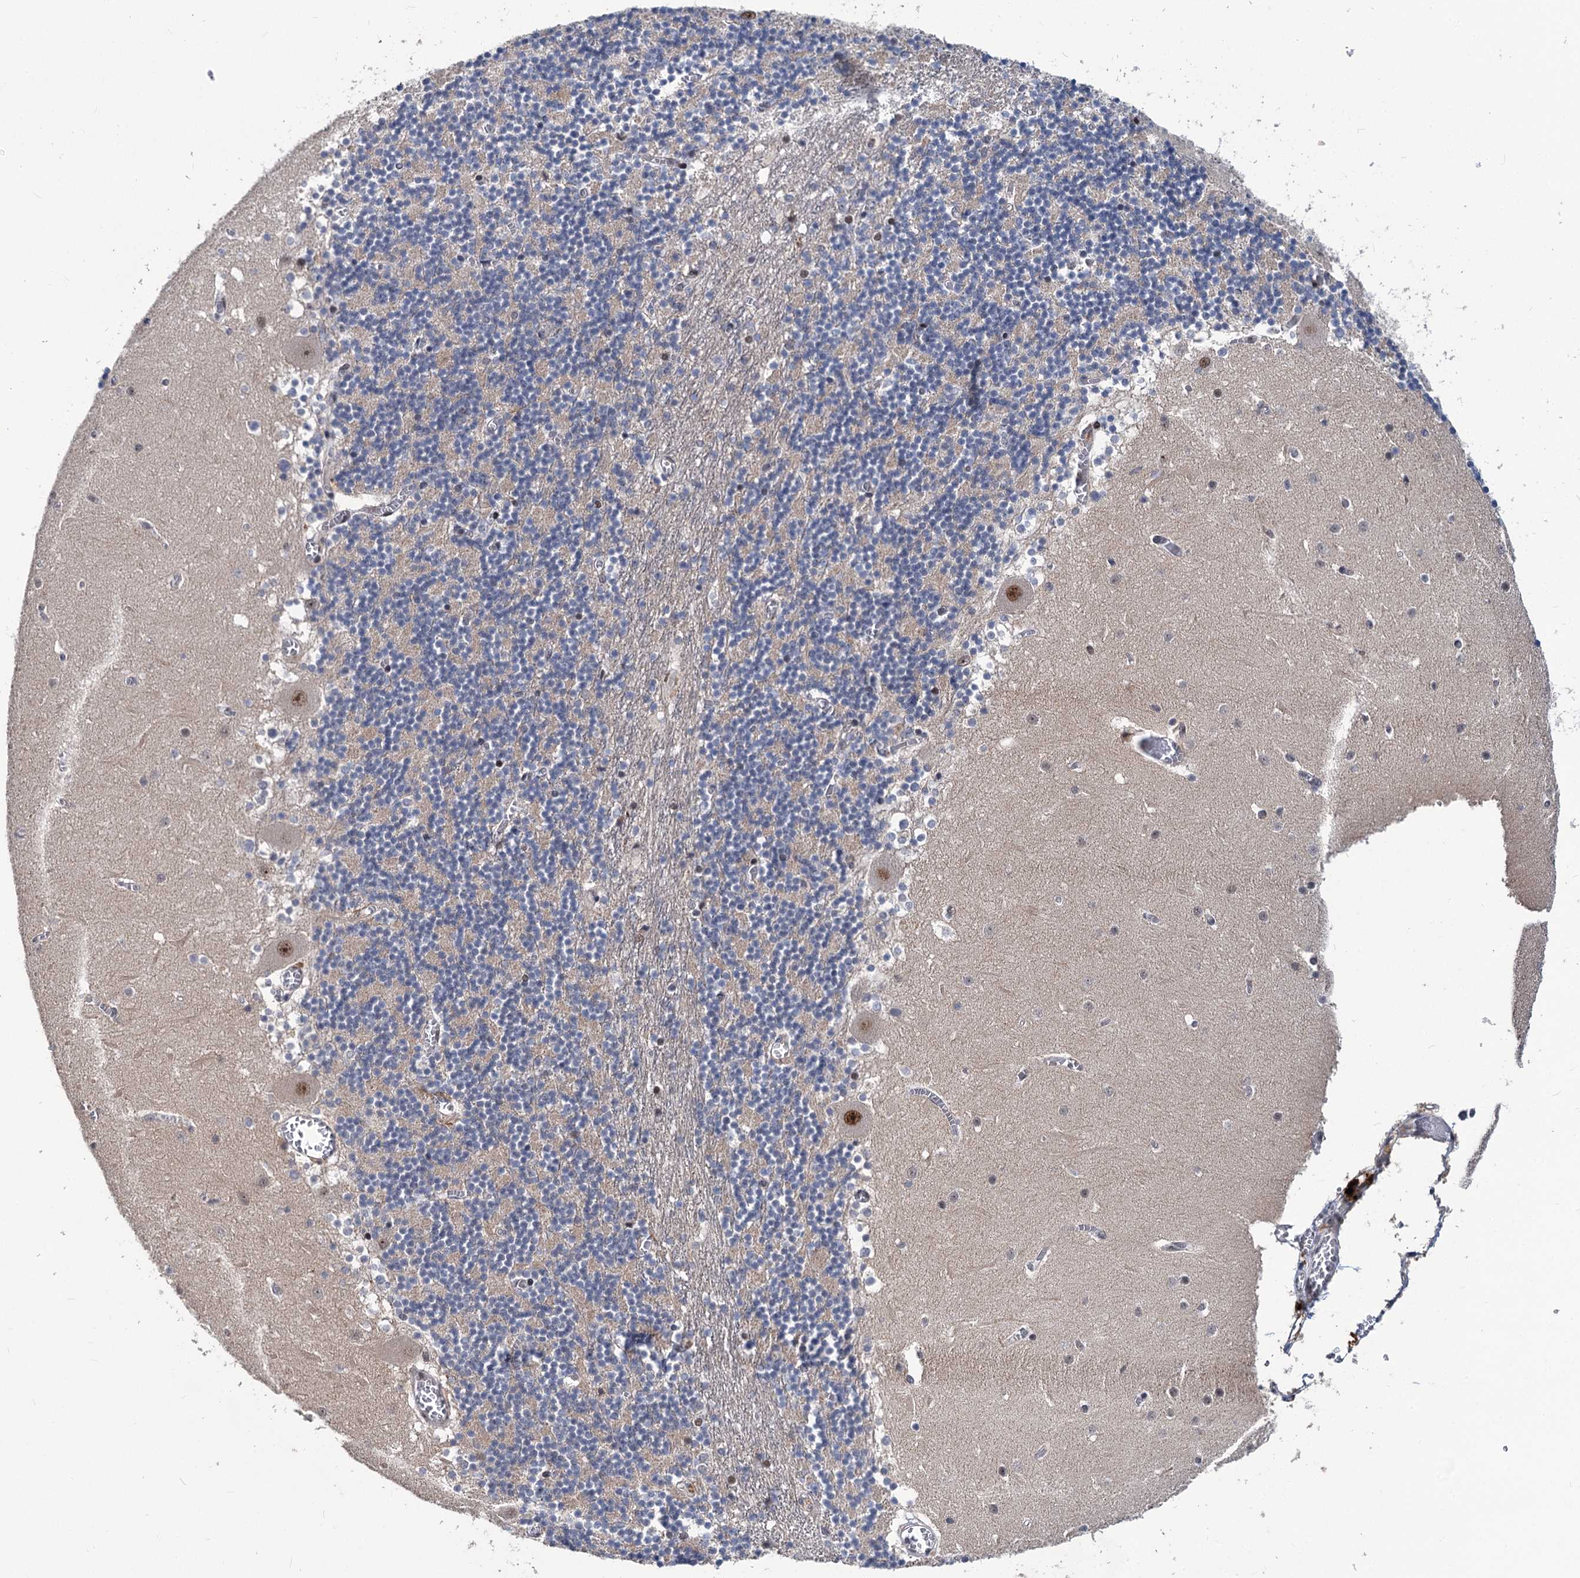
{"staining": {"intensity": "moderate", "quantity": "25%-75%", "location": "nuclear"}, "tissue": "cerebellum", "cell_type": "Cells in granular layer", "image_type": "normal", "snomed": [{"axis": "morphology", "description": "Normal tissue, NOS"}, {"axis": "topography", "description": "Cerebellum"}], "caption": "About 25%-75% of cells in granular layer in normal cerebellum exhibit moderate nuclear protein expression as visualized by brown immunohistochemical staining.", "gene": "PHF8", "patient": {"sex": "female", "age": 28}}